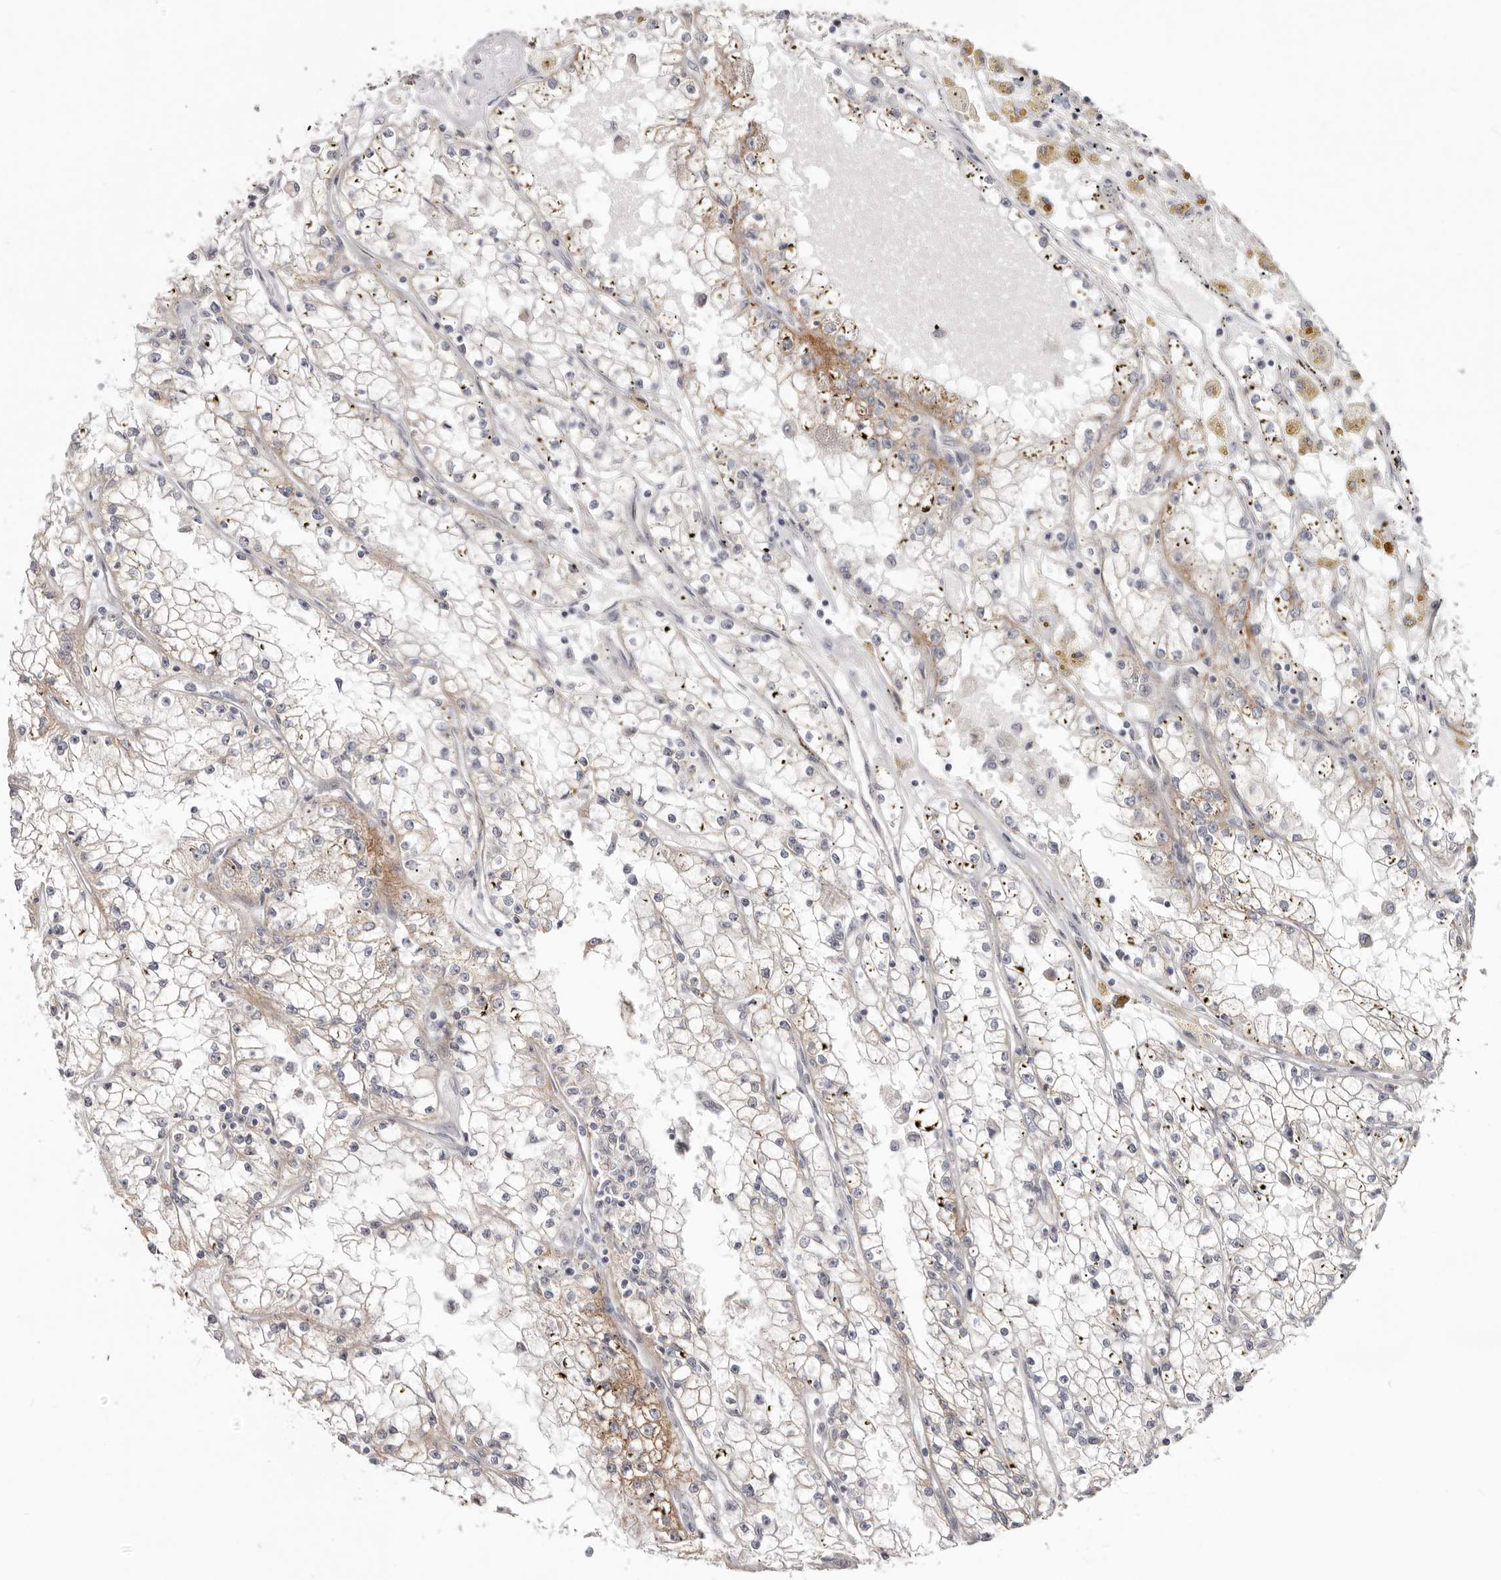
{"staining": {"intensity": "moderate", "quantity": "<25%", "location": "cytoplasmic/membranous"}, "tissue": "renal cancer", "cell_type": "Tumor cells", "image_type": "cancer", "snomed": [{"axis": "morphology", "description": "Adenocarcinoma, NOS"}, {"axis": "topography", "description": "Kidney"}], "caption": "Immunohistochemistry image of human adenocarcinoma (renal) stained for a protein (brown), which exhibits low levels of moderate cytoplasmic/membranous positivity in about <25% of tumor cells.", "gene": "SZT2", "patient": {"sex": "male", "age": 56}}